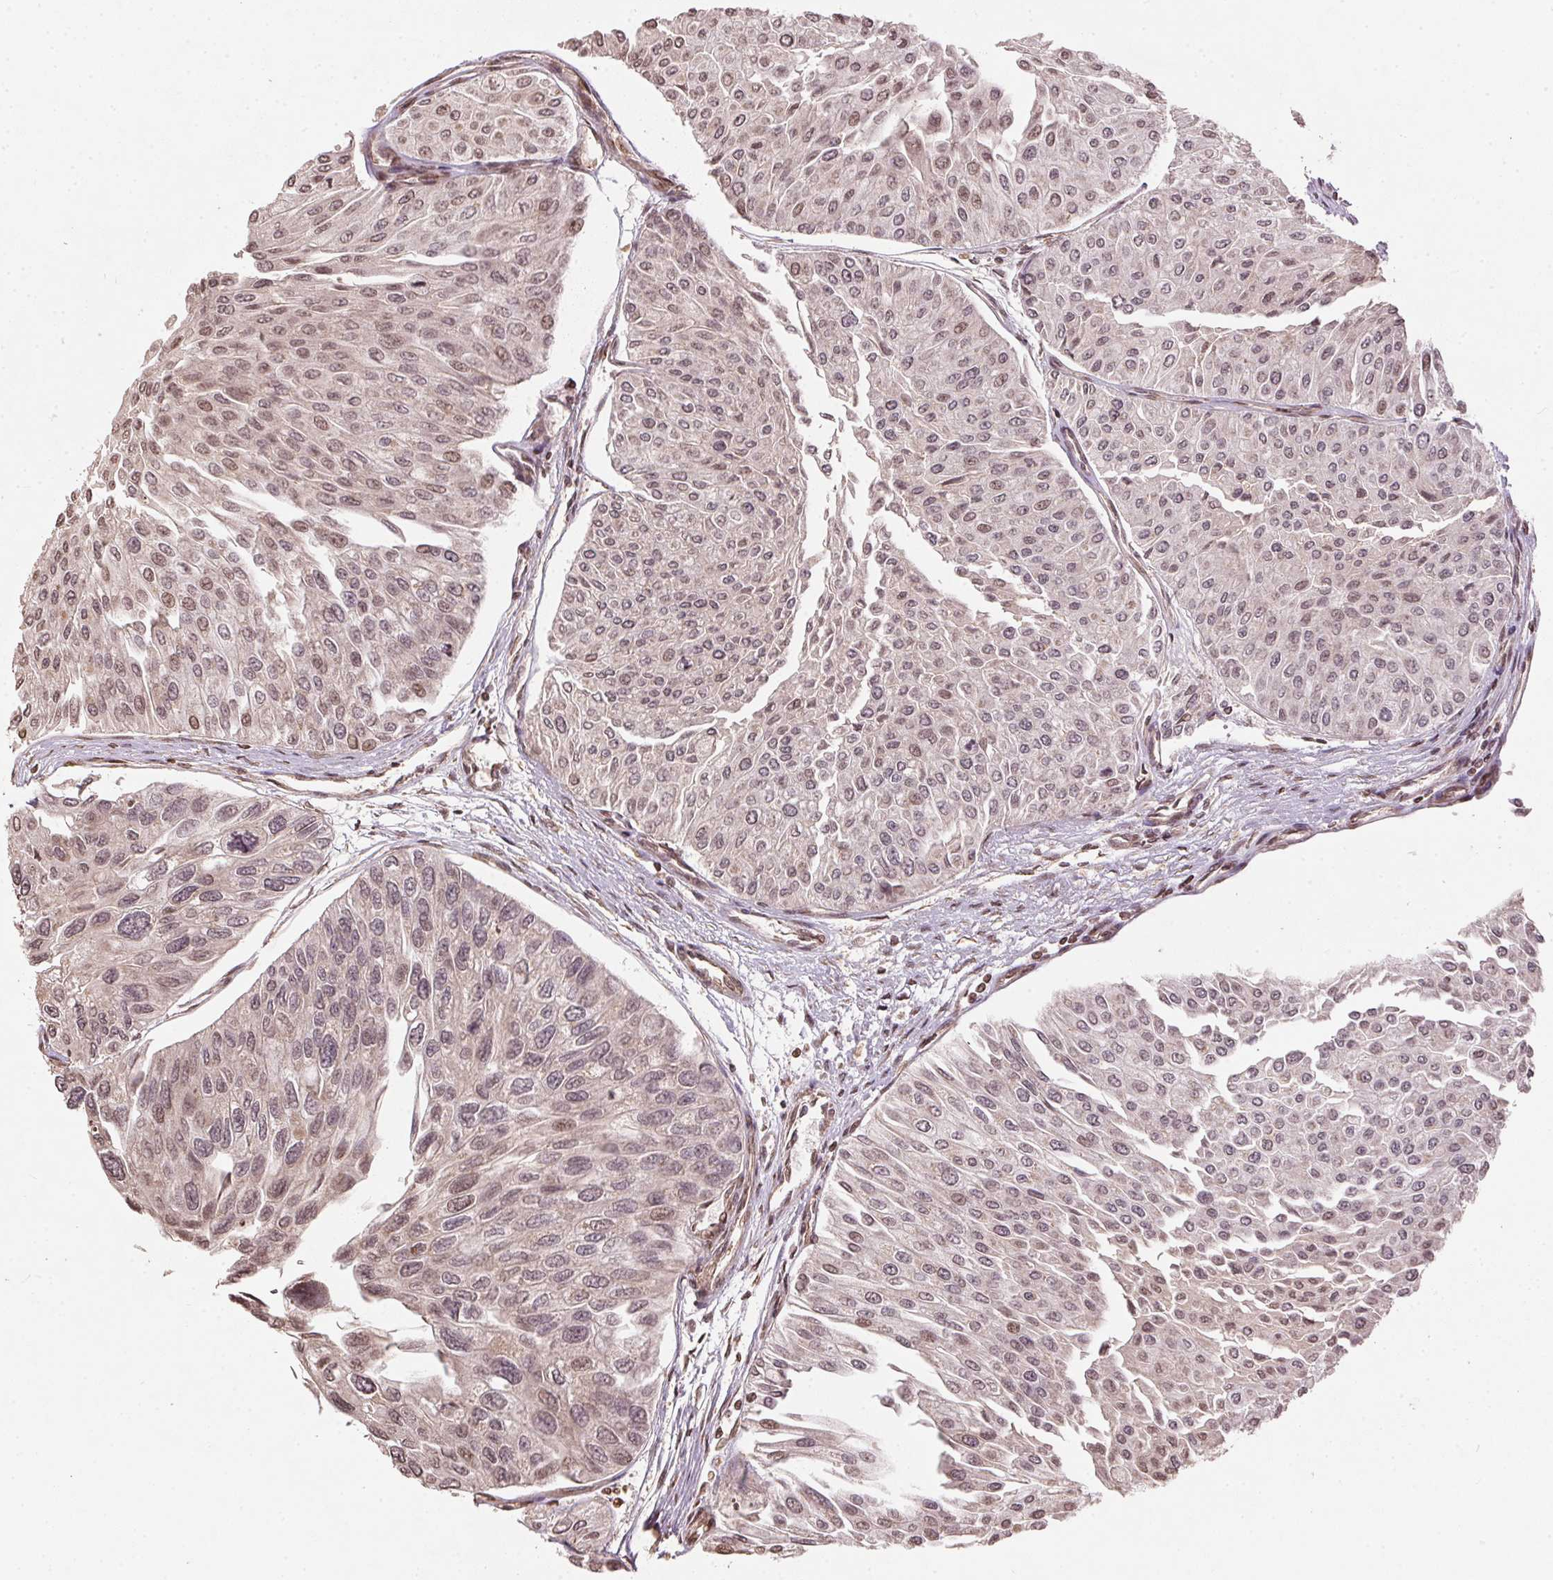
{"staining": {"intensity": "weak", "quantity": "<25%", "location": "cytoplasmic/membranous"}, "tissue": "urothelial cancer", "cell_type": "Tumor cells", "image_type": "cancer", "snomed": [{"axis": "morphology", "description": "Urothelial carcinoma, NOS"}, {"axis": "topography", "description": "Urinary bladder"}], "caption": "This is an IHC image of urothelial cancer. There is no expression in tumor cells.", "gene": "SPRED2", "patient": {"sex": "male", "age": 67}}